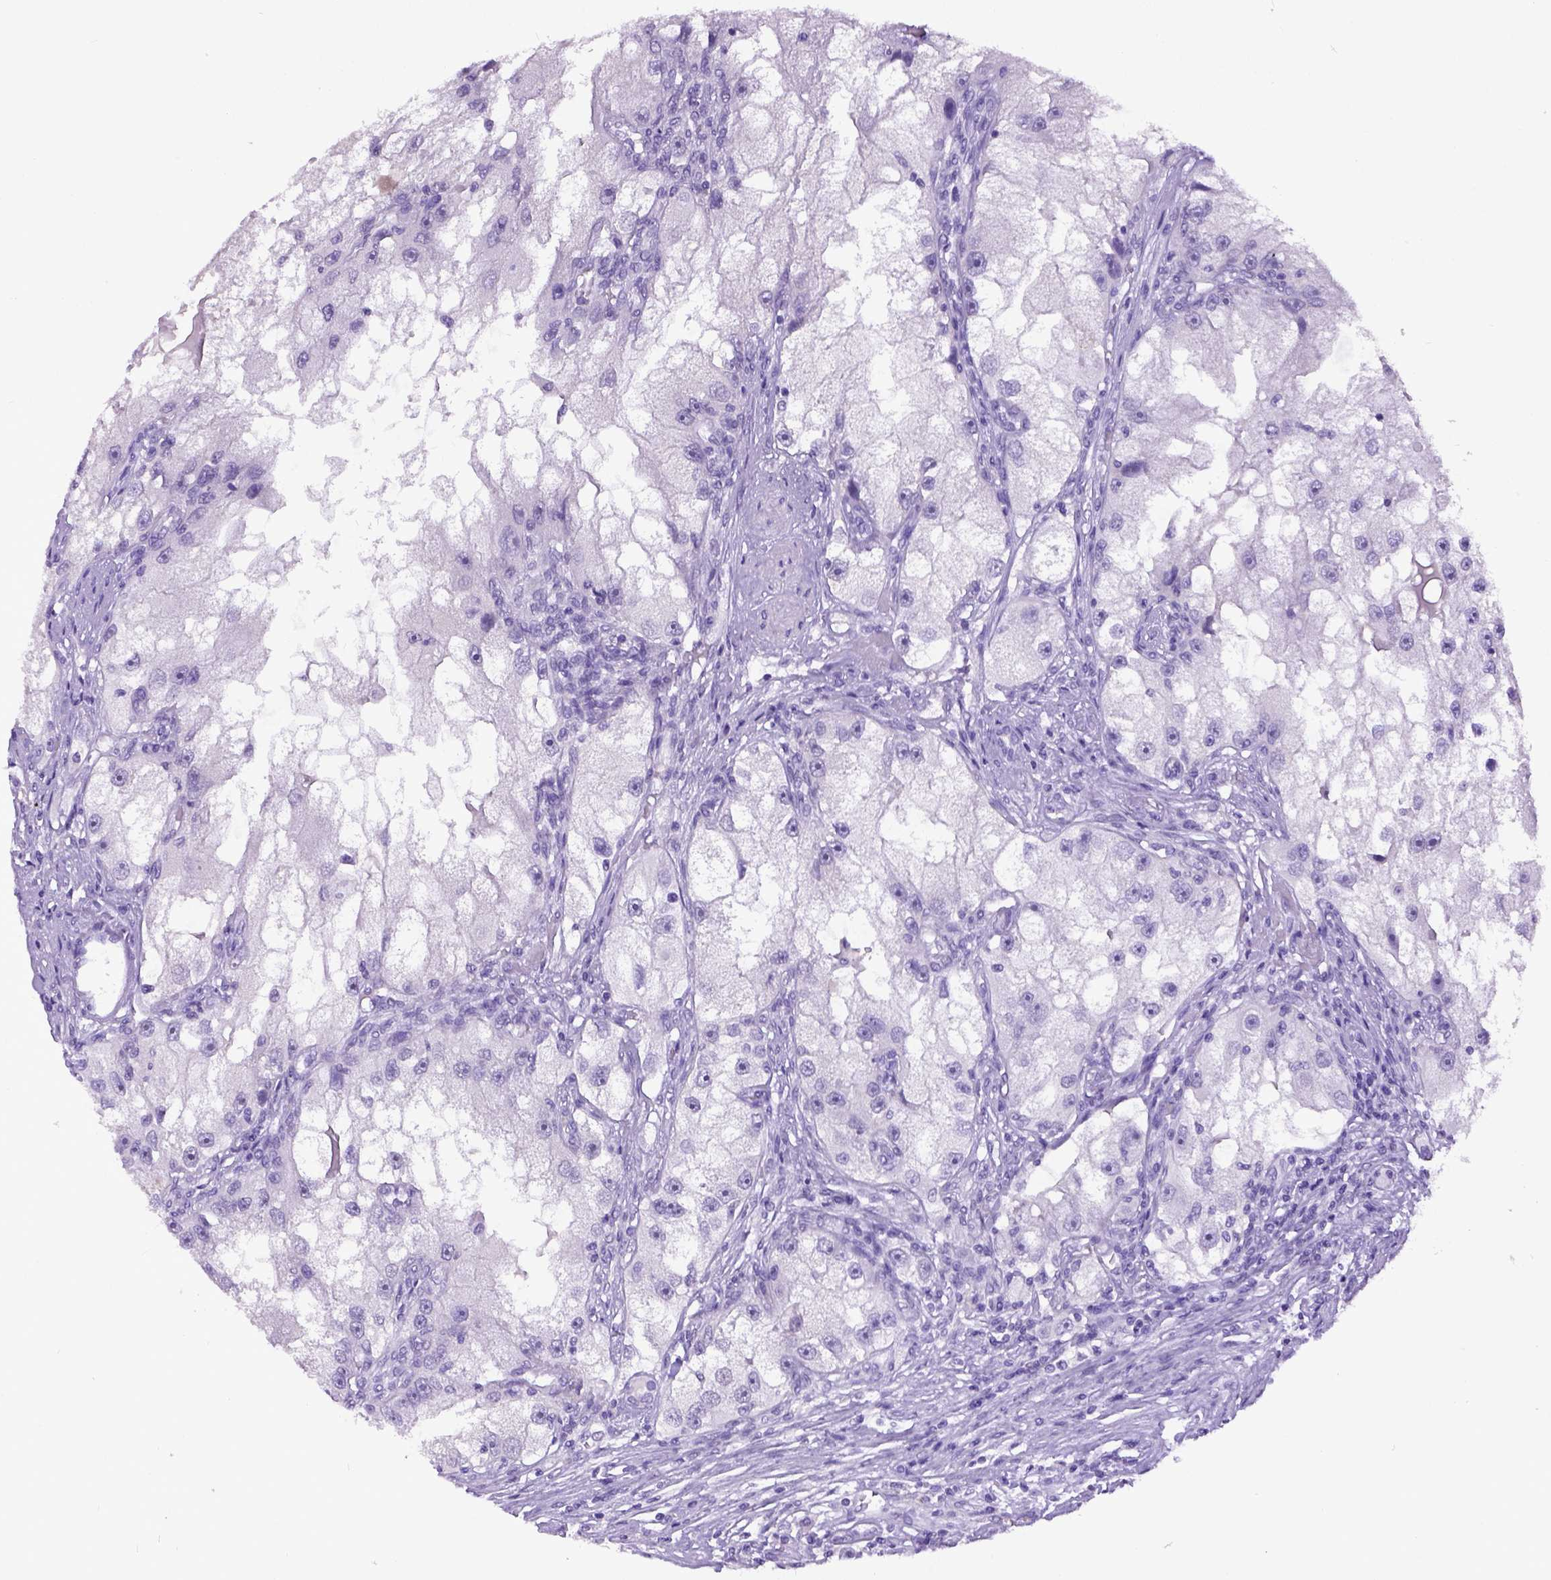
{"staining": {"intensity": "negative", "quantity": "none", "location": "none"}, "tissue": "renal cancer", "cell_type": "Tumor cells", "image_type": "cancer", "snomed": [{"axis": "morphology", "description": "Adenocarcinoma, NOS"}, {"axis": "topography", "description": "Kidney"}], "caption": "Image shows no protein positivity in tumor cells of renal cancer (adenocarcinoma) tissue.", "gene": "ESR1", "patient": {"sex": "male", "age": 63}}